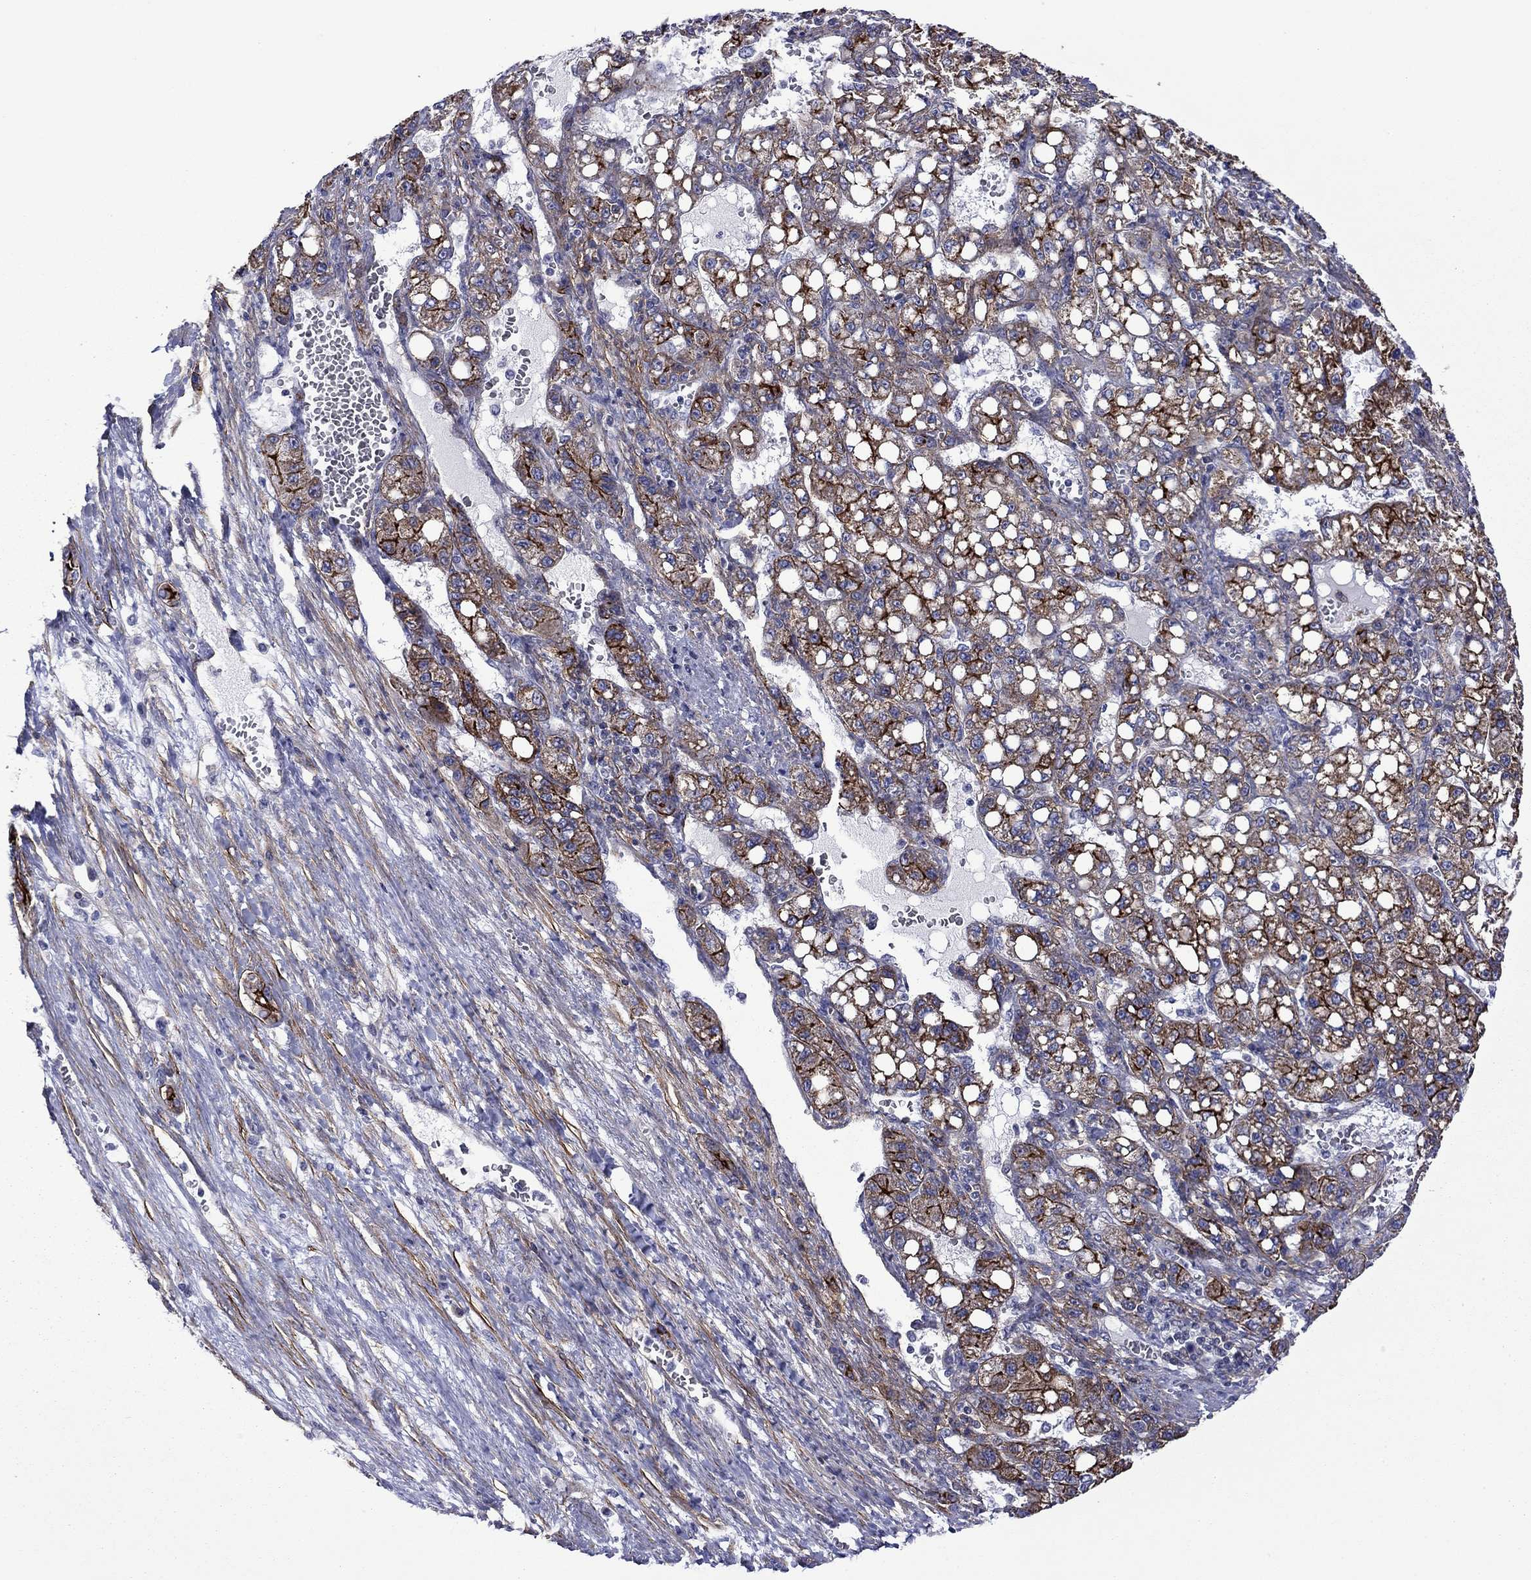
{"staining": {"intensity": "strong", "quantity": "25%-75%", "location": "cytoplasmic/membranous"}, "tissue": "liver cancer", "cell_type": "Tumor cells", "image_type": "cancer", "snomed": [{"axis": "morphology", "description": "Carcinoma, Hepatocellular, NOS"}, {"axis": "topography", "description": "Liver"}], "caption": "Protein expression analysis of liver hepatocellular carcinoma displays strong cytoplasmic/membranous positivity in approximately 25%-75% of tumor cells.", "gene": "LMO7", "patient": {"sex": "female", "age": 65}}